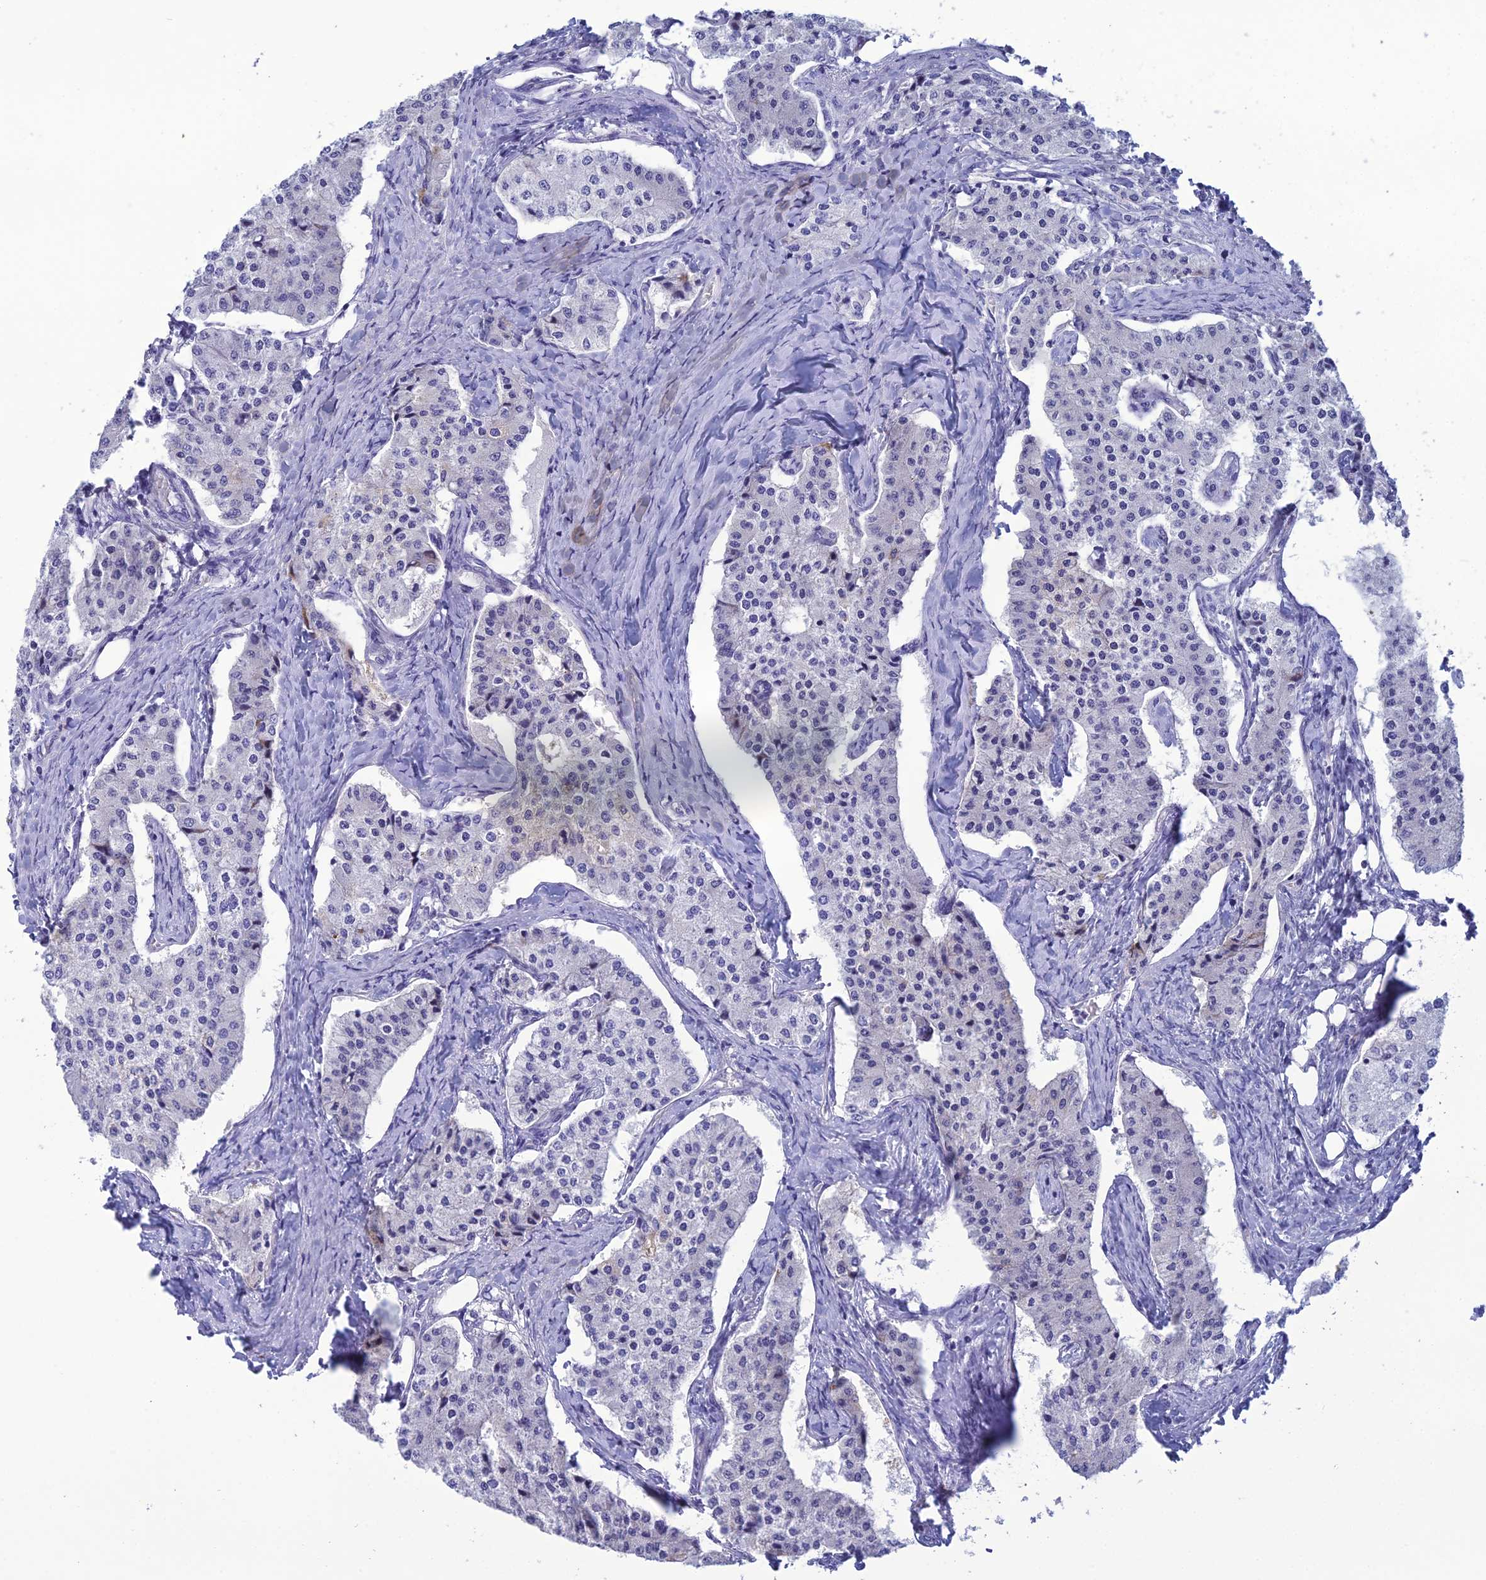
{"staining": {"intensity": "negative", "quantity": "none", "location": "none"}, "tissue": "carcinoid", "cell_type": "Tumor cells", "image_type": "cancer", "snomed": [{"axis": "morphology", "description": "Carcinoid, malignant, NOS"}, {"axis": "topography", "description": "Colon"}], "caption": "Histopathology image shows no significant protein staining in tumor cells of carcinoid.", "gene": "CRB2", "patient": {"sex": "female", "age": 52}}